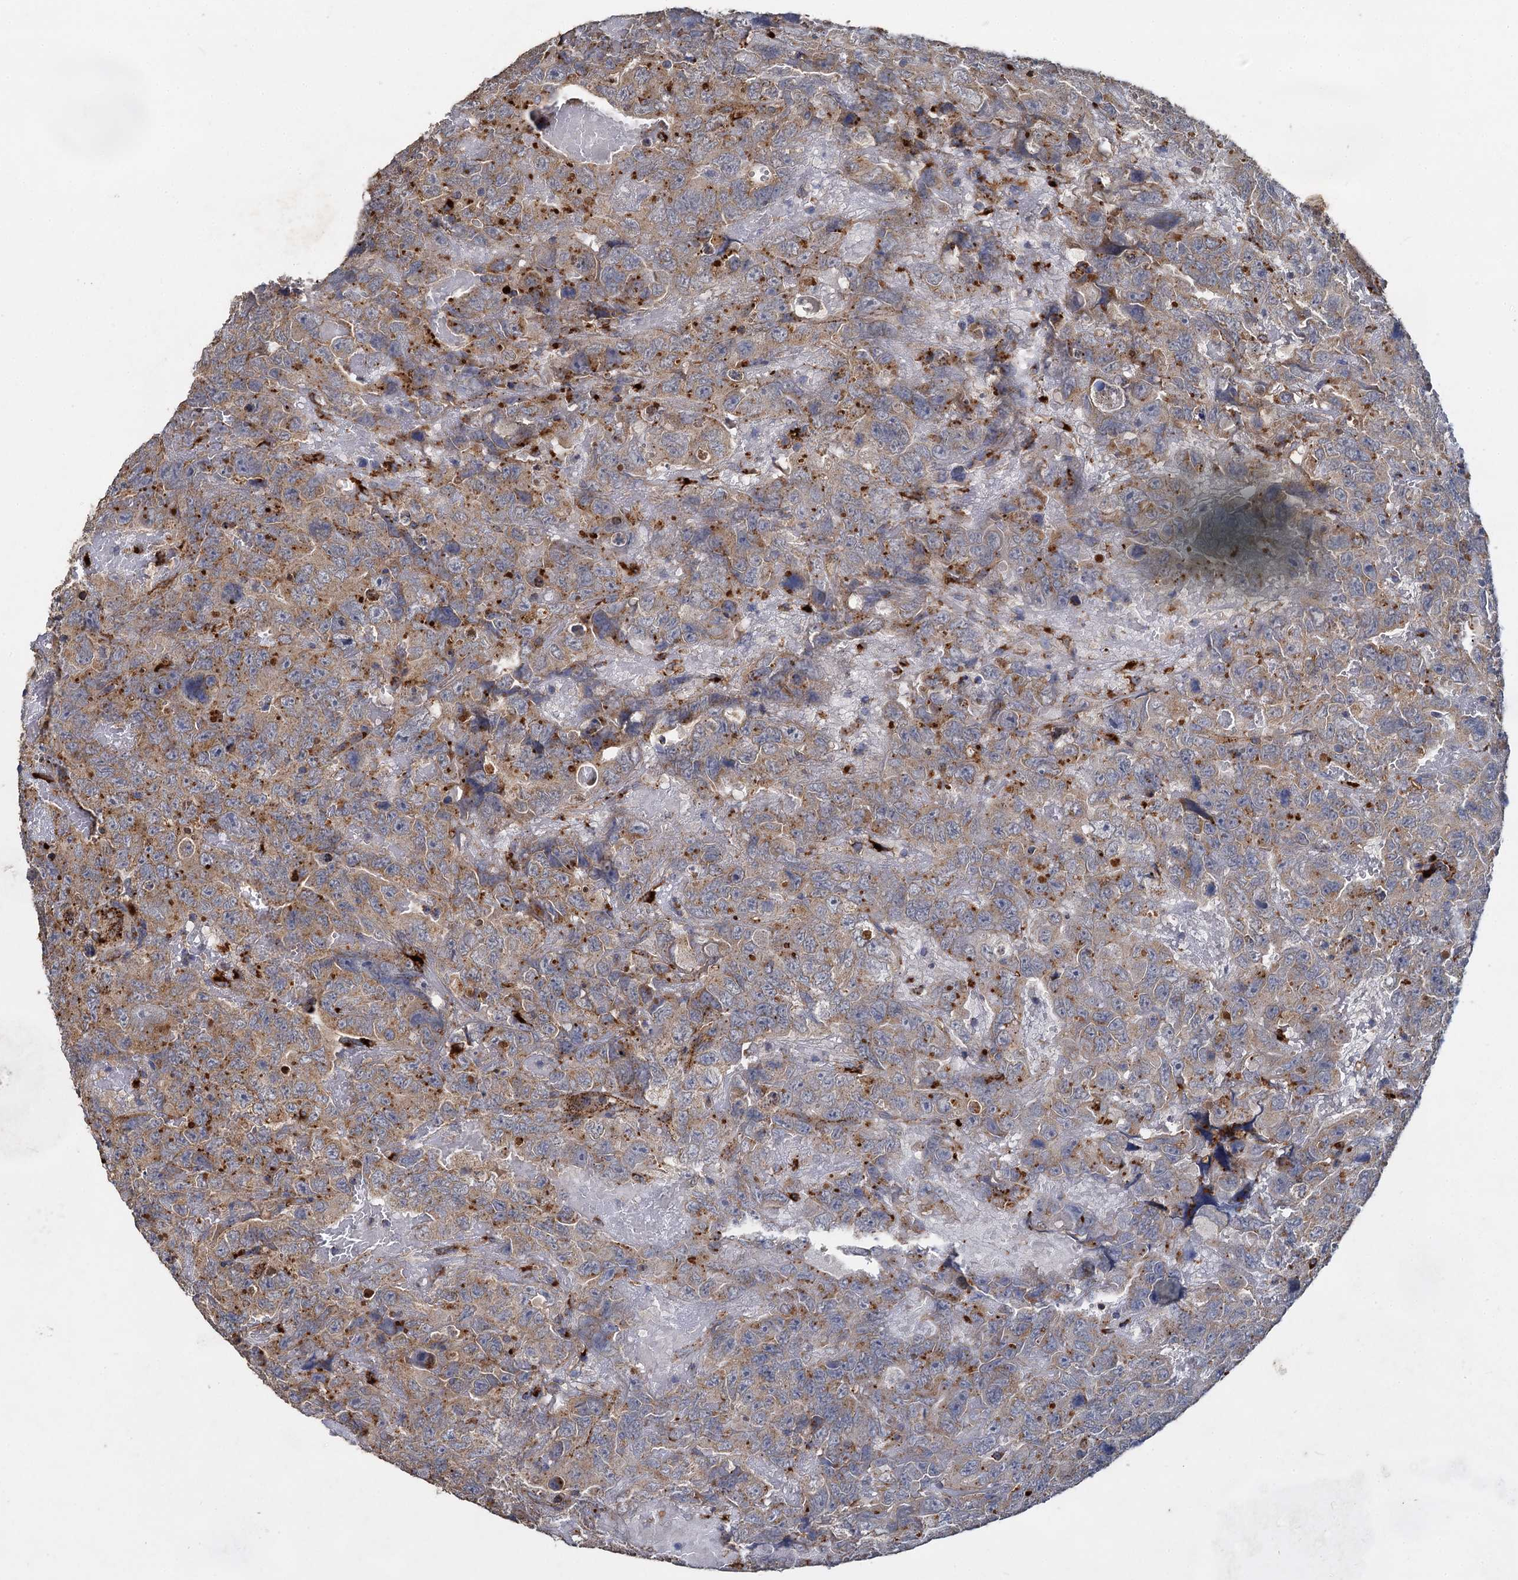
{"staining": {"intensity": "strong", "quantity": "25%-75%", "location": "cytoplasmic/membranous"}, "tissue": "testis cancer", "cell_type": "Tumor cells", "image_type": "cancer", "snomed": [{"axis": "morphology", "description": "Carcinoma, Embryonal, NOS"}, {"axis": "topography", "description": "Testis"}], "caption": "Immunohistochemical staining of testis embryonal carcinoma displays strong cytoplasmic/membranous protein staining in approximately 25%-75% of tumor cells.", "gene": "GBA1", "patient": {"sex": "male", "age": 45}}